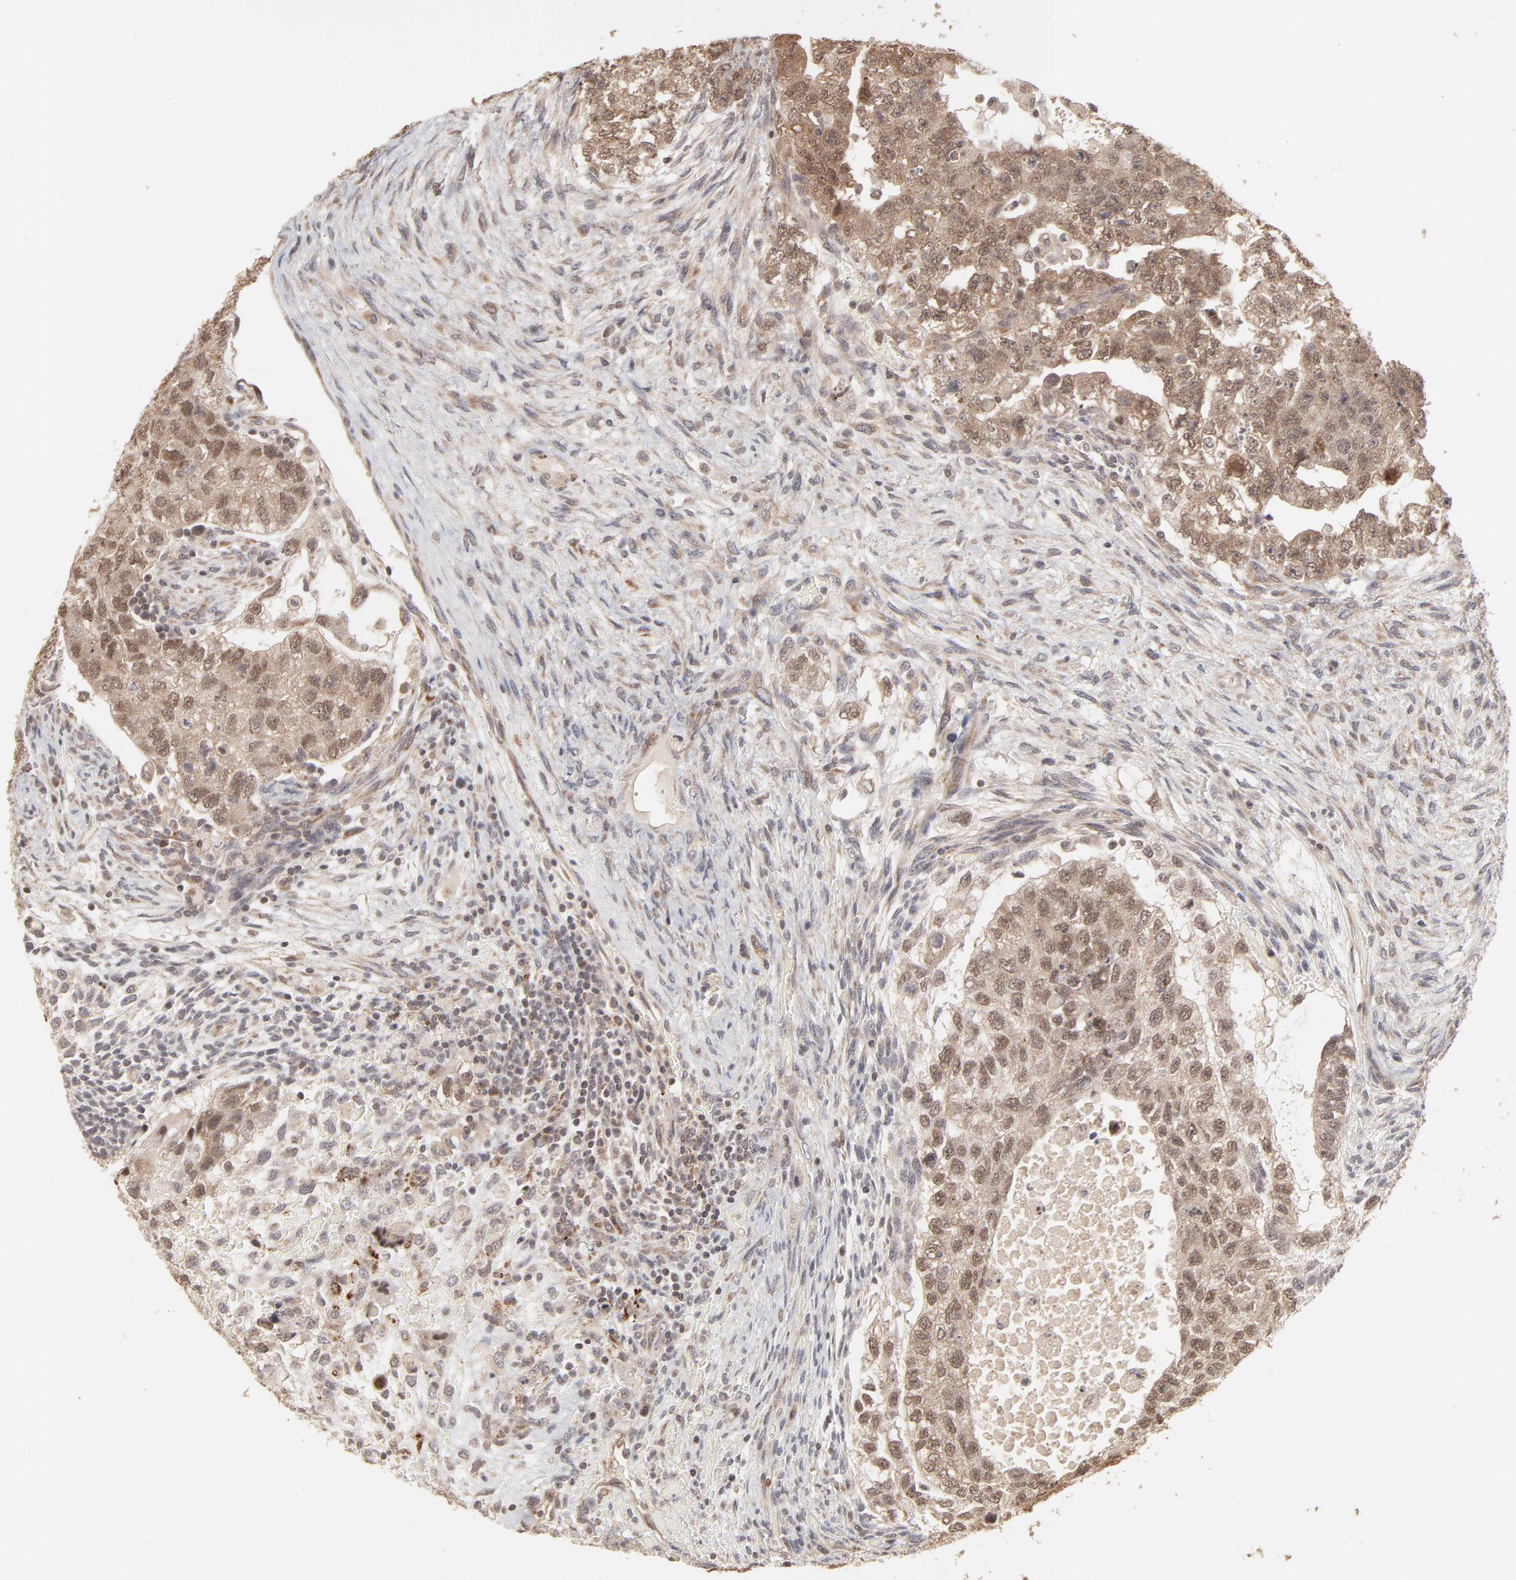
{"staining": {"intensity": "moderate", "quantity": ">75%", "location": "cytoplasmic/membranous,nuclear"}, "tissue": "testis cancer", "cell_type": "Tumor cells", "image_type": "cancer", "snomed": [{"axis": "morphology", "description": "Carcinoma, Embryonal, NOS"}, {"axis": "topography", "description": "Testis"}], "caption": "Testis embryonal carcinoma stained with immunohistochemistry (IHC) reveals moderate cytoplasmic/membranous and nuclear expression in approximately >75% of tumor cells. (Brightfield microscopy of DAB IHC at high magnification).", "gene": "ARIH1", "patient": {"sex": "male", "age": 36}}